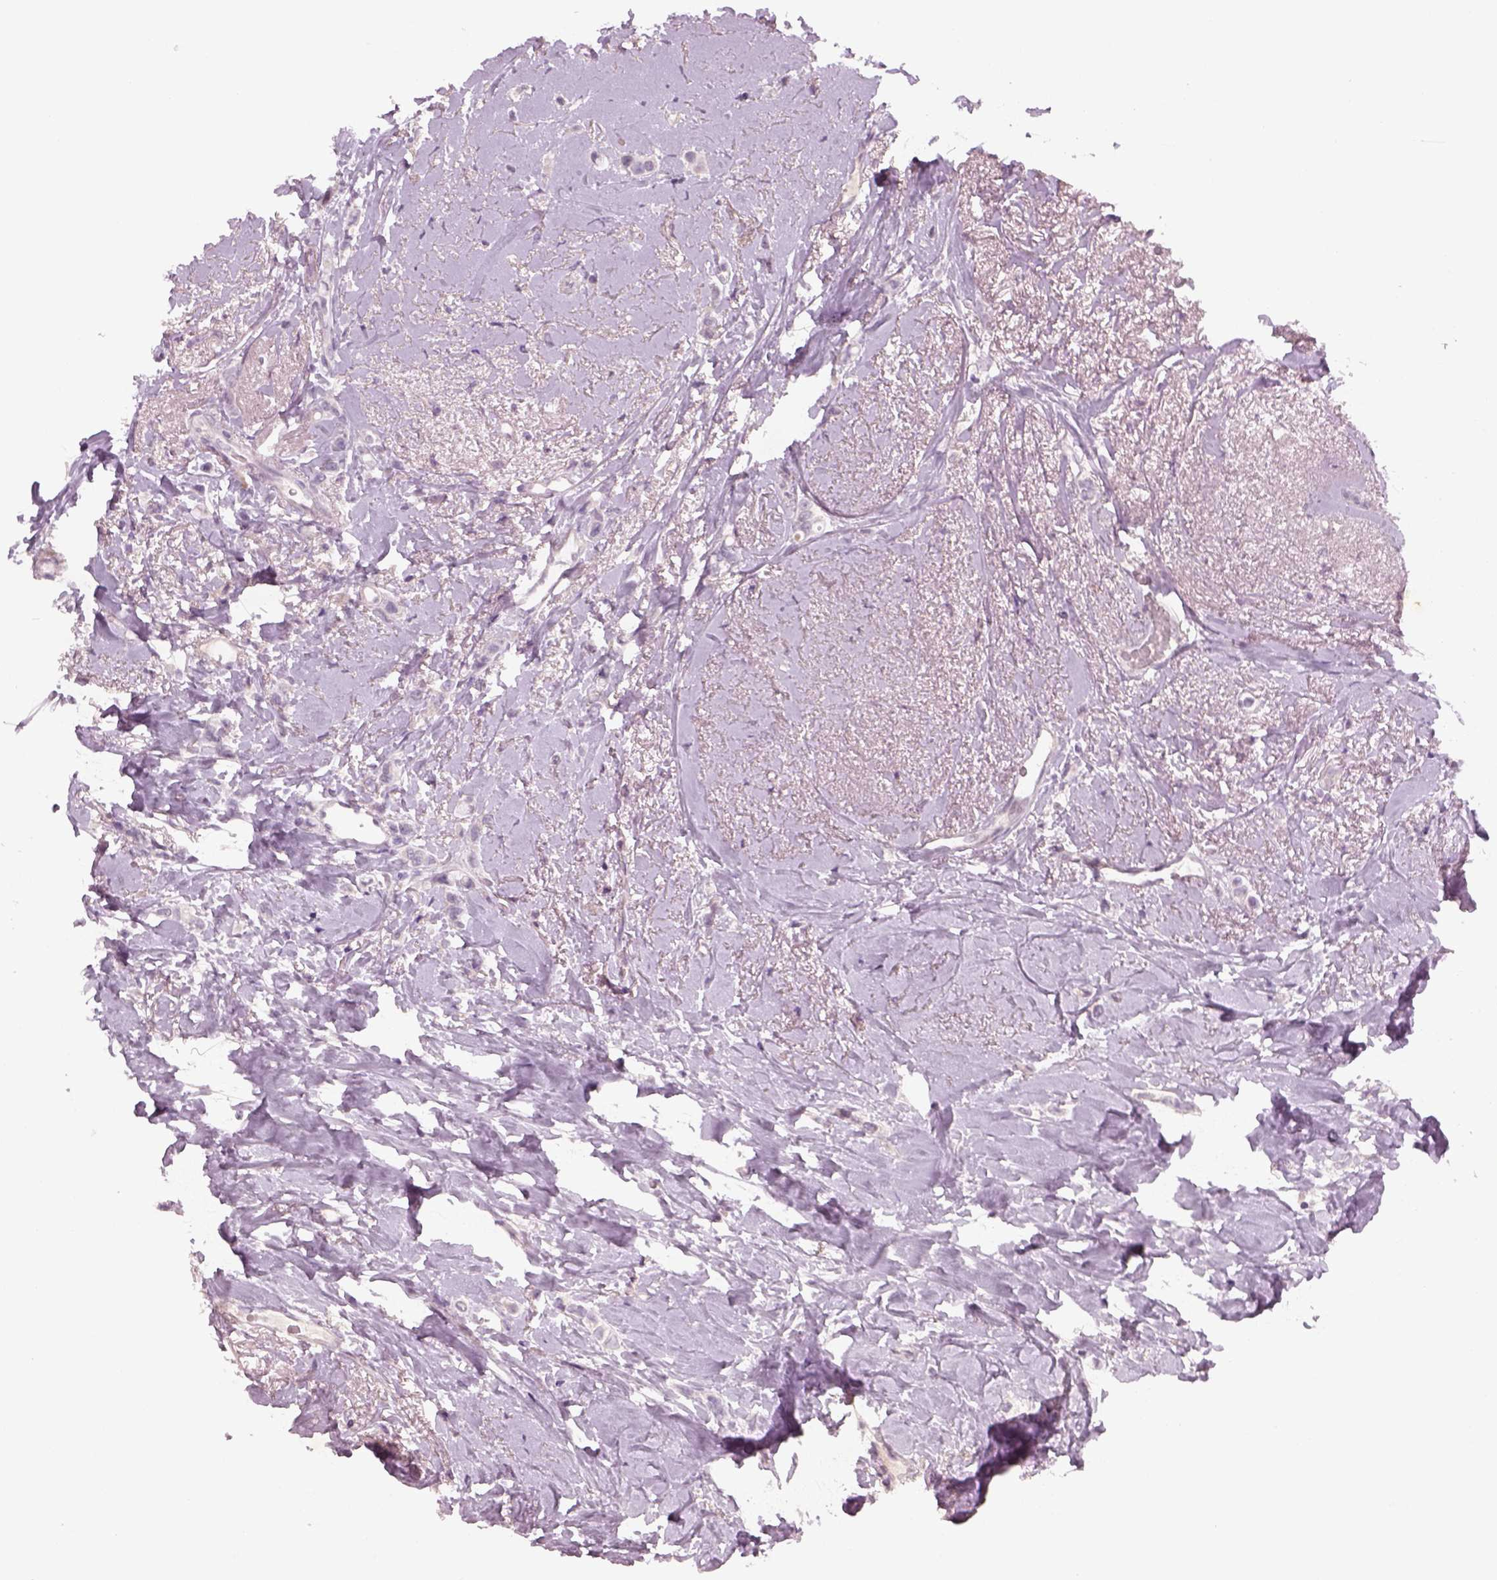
{"staining": {"intensity": "negative", "quantity": "none", "location": "none"}, "tissue": "breast cancer", "cell_type": "Tumor cells", "image_type": "cancer", "snomed": [{"axis": "morphology", "description": "Lobular carcinoma"}, {"axis": "topography", "description": "Breast"}], "caption": "This micrograph is of breast cancer (lobular carcinoma) stained with immunohistochemistry (IHC) to label a protein in brown with the nuclei are counter-stained blue. There is no staining in tumor cells. (Immunohistochemistry (ihc), brightfield microscopy, high magnification).", "gene": "PENK", "patient": {"sex": "female", "age": 66}}